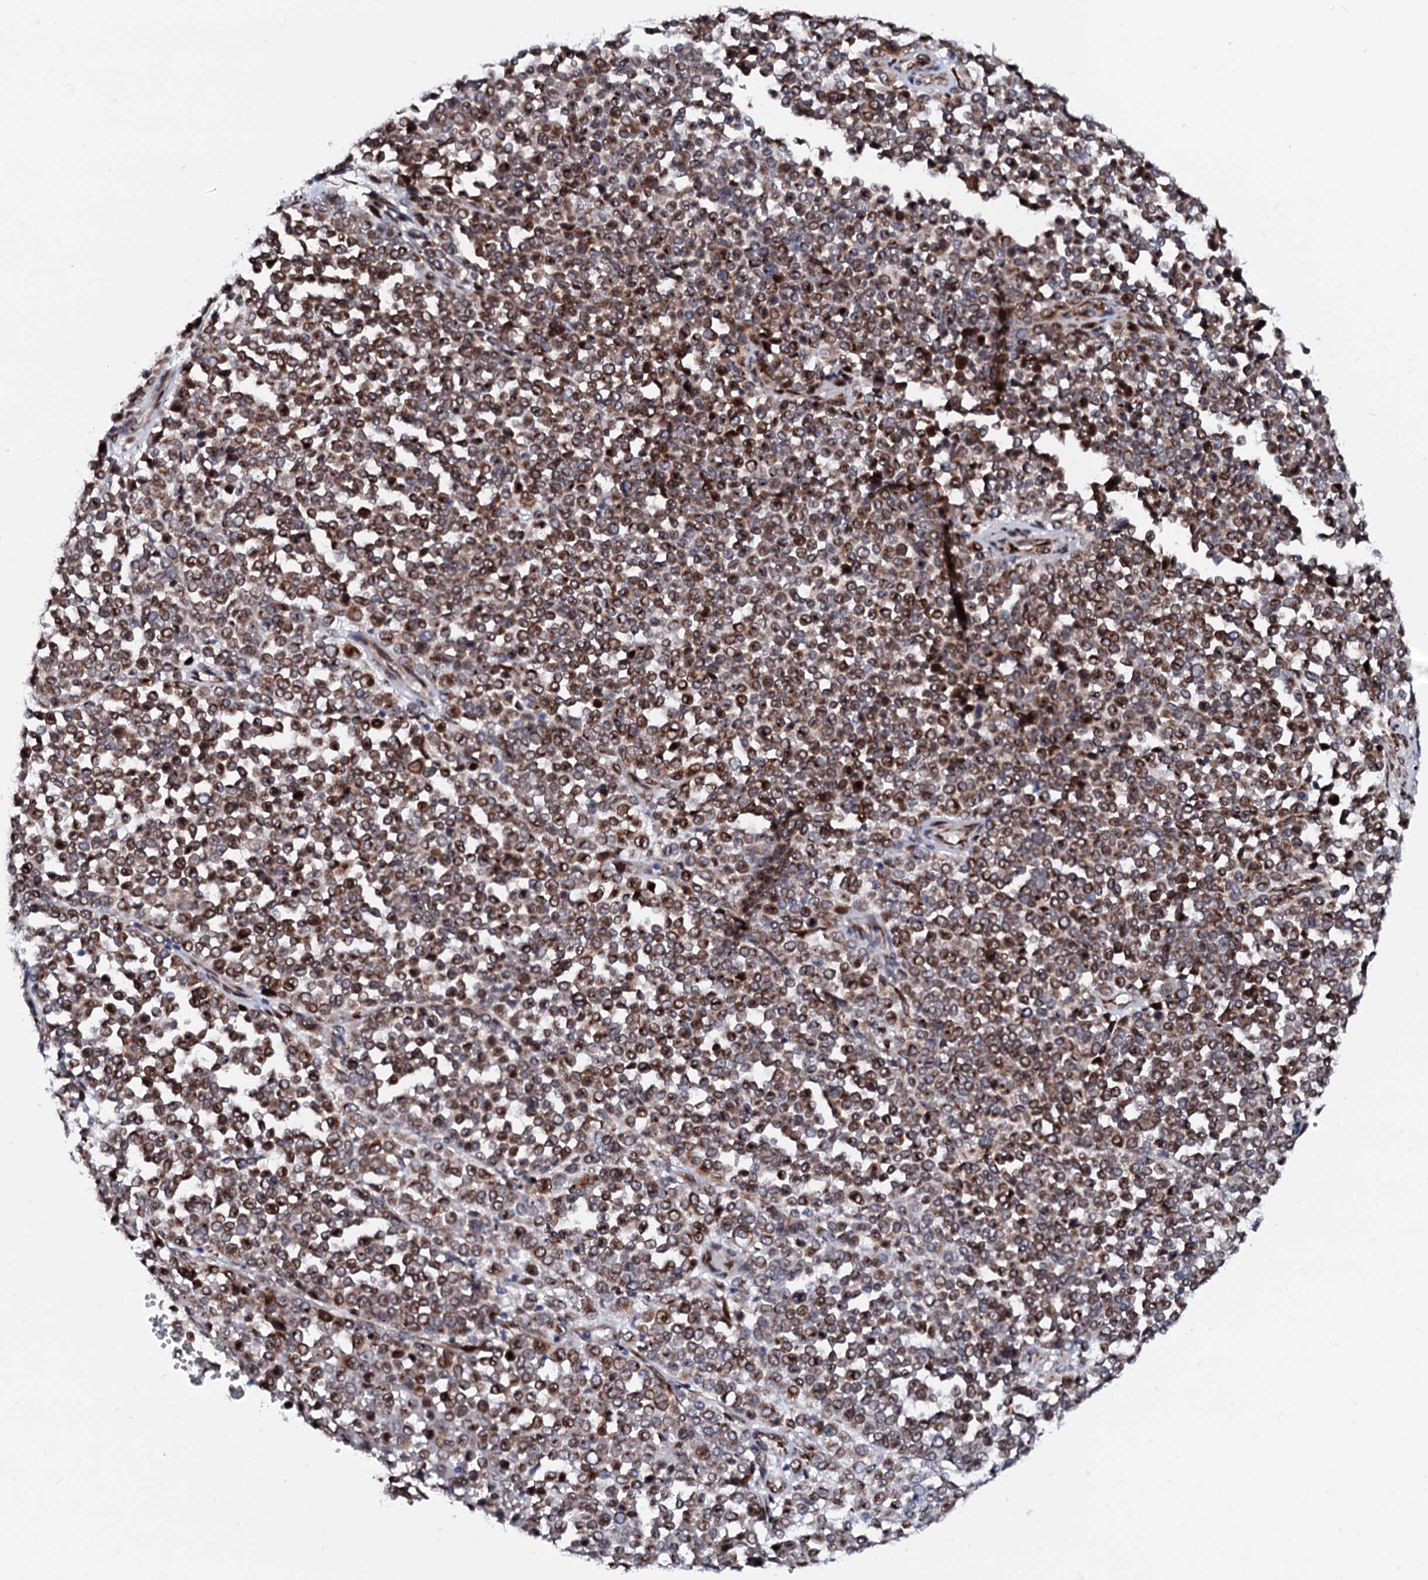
{"staining": {"intensity": "moderate", "quantity": ">75%", "location": "cytoplasmic/membranous"}, "tissue": "melanoma", "cell_type": "Tumor cells", "image_type": "cancer", "snomed": [{"axis": "morphology", "description": "Malignant melanoma, Metastatic site"}, {"axis": "topography", "description": "Pancreas"}], "caption": "Protein staining reveals moderate cytoplasmic/membranous staining in approximately >75% of tumor cells in melanoma. (IHC, brightfield microscopy, high magnification).", "gene": "TMCO3", "patient": {"sex": "female", "age": 30}}